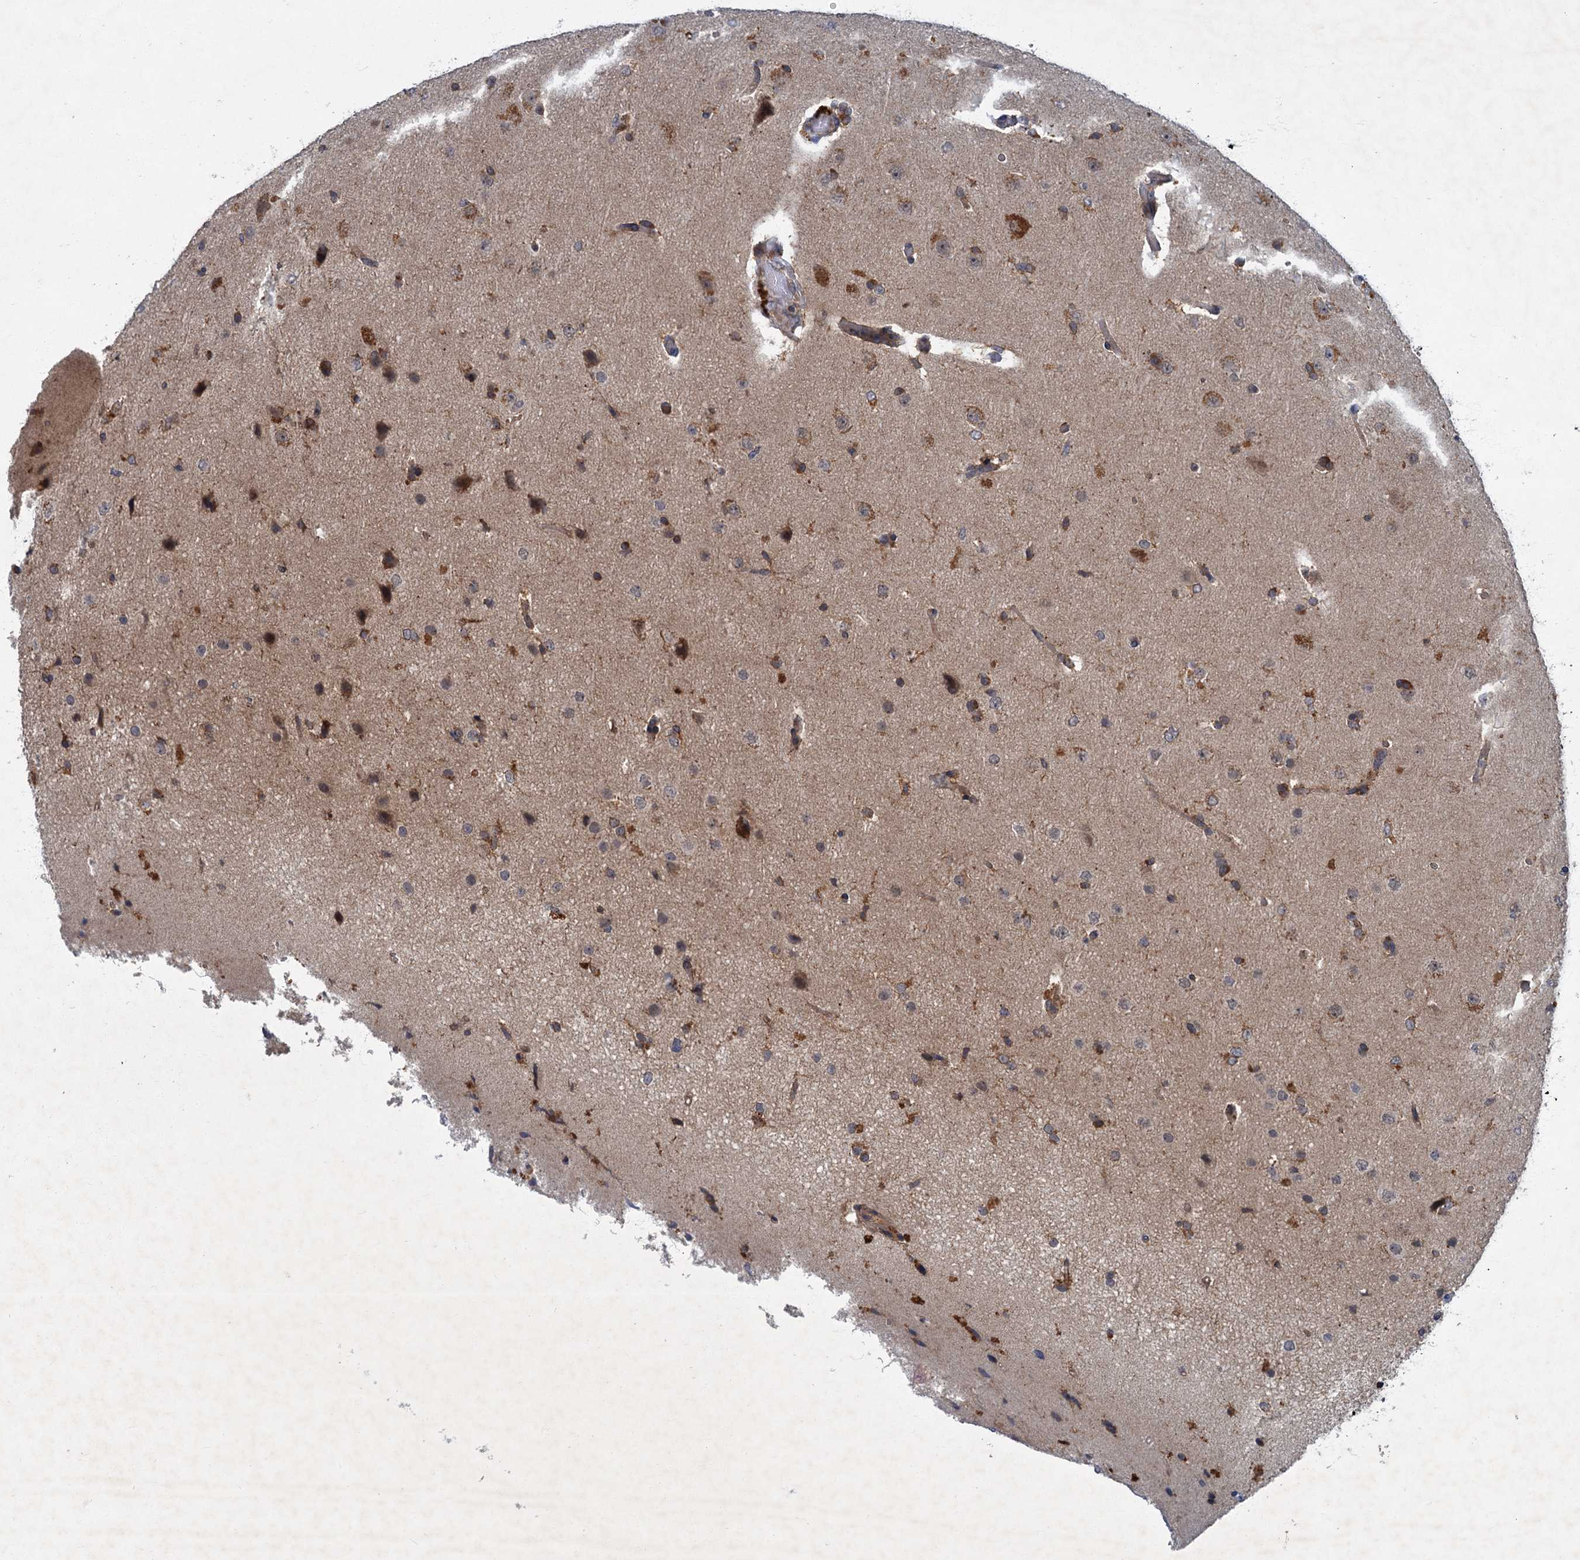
{"staining": {"intensity": "moderate", "quantity": "<25%", "location": "cytoplasmic/membranous"}, "tissue": "glioma", "cell_type": "Tumor cells", "image_type": "cancer", "snomed": [{"axis": "morphology", "description": "Glioma, malignant, High grade"}, {"axis": "topography", "description": "Brain"}], "caption": "Protein expression analysis of human glioma reveals moderate cytoplasmic/membranous expression in about <25% of tumor cells.", "gene": "SLC11A2", "patient": {"sex": "male", "age": 72}}